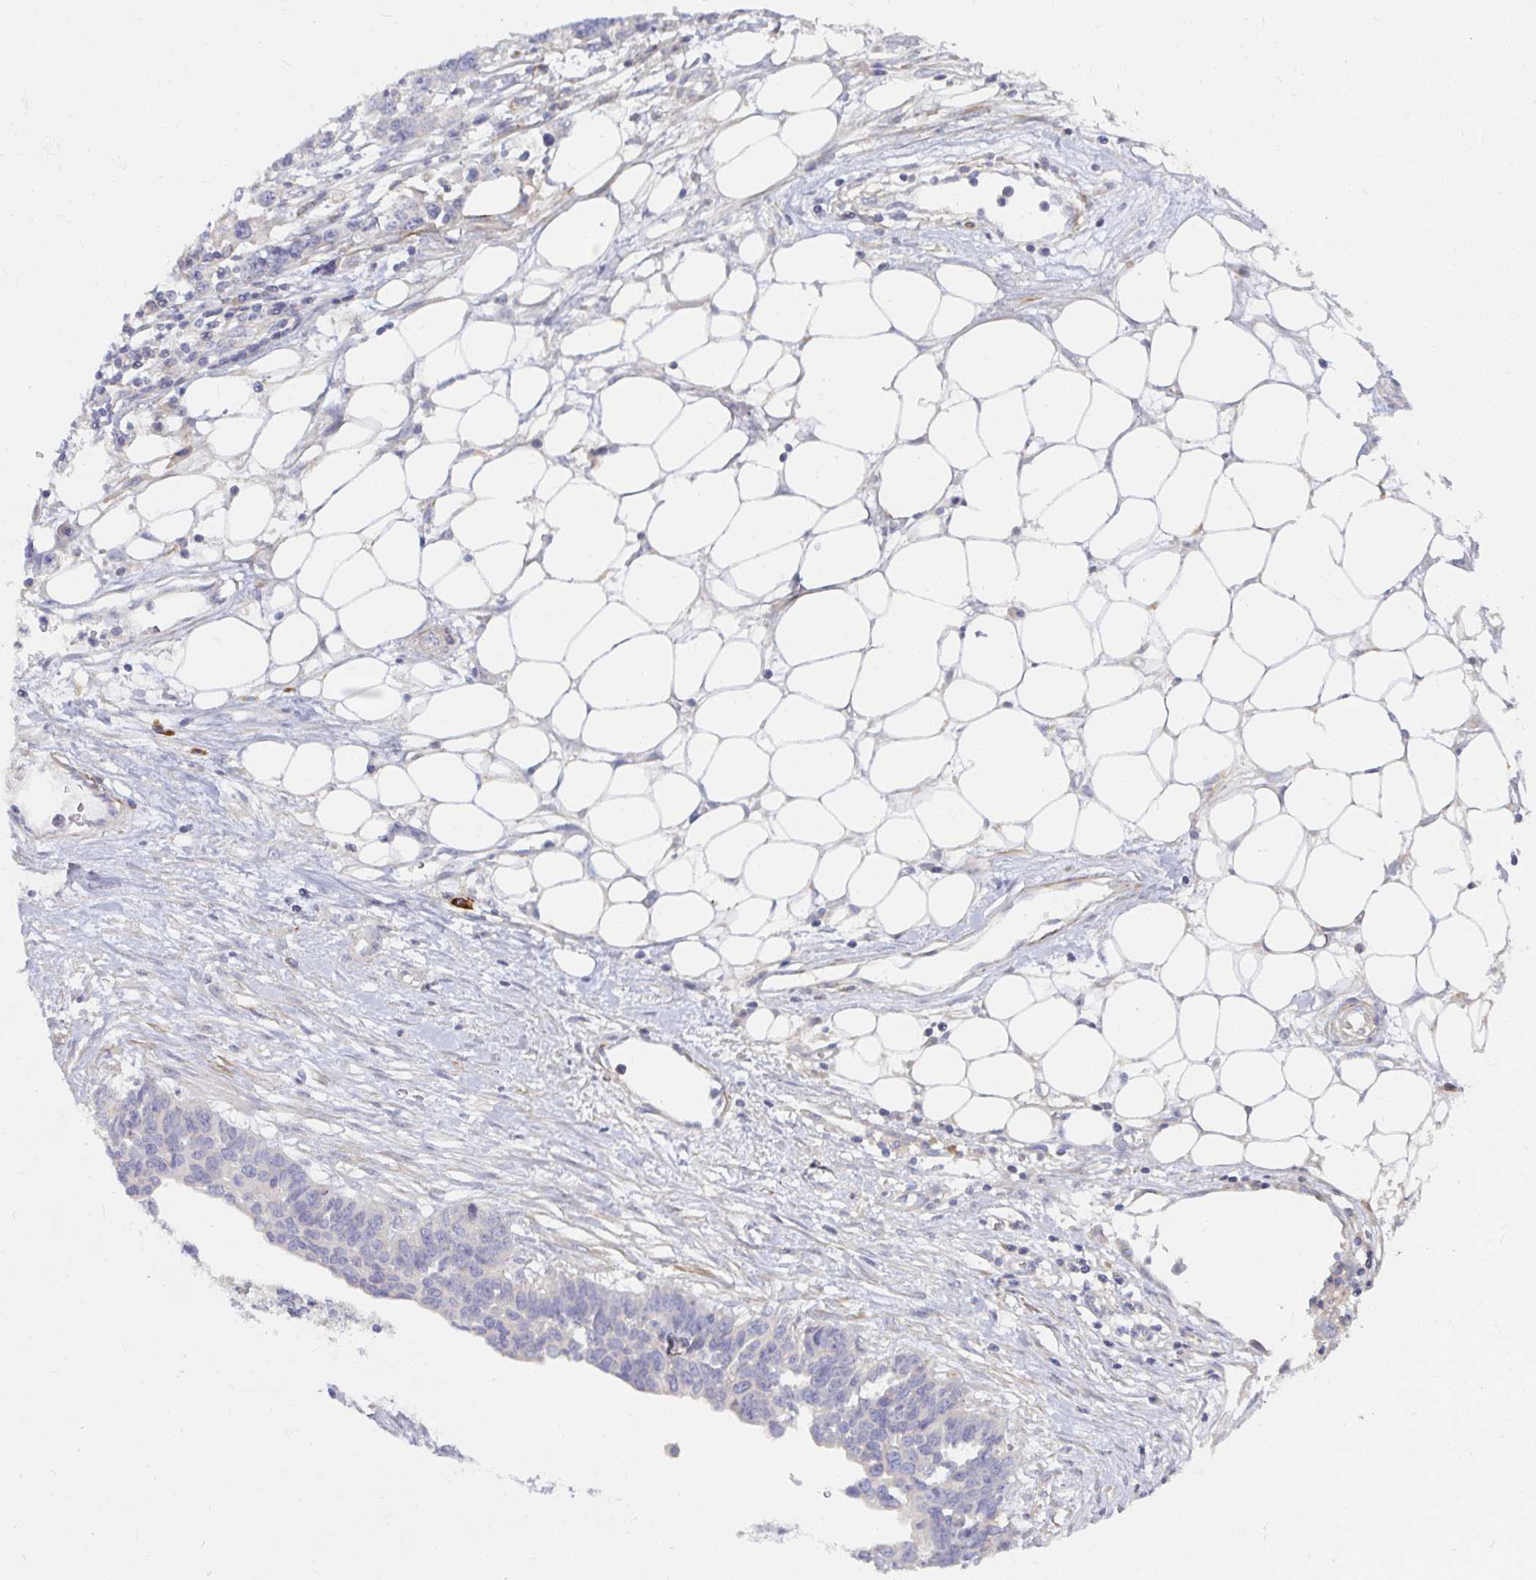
{"staining": {"intensity": "negative", "quantity": "none", "location": "none"}, "tissue": "ovarian cancer", "cell_type": "Tumor cells", "image_type": "cancer", "snomed": [{"axis": "morphology", "description": "Cystadenocarcinoma, serous, NOS"}, {"axis": "topography", "description": "Ovary"}], "caption": "The photomicrograph exhibits no staining of tumor cells in ovarian serous cystadenocarcinoma. (DAB immunohistochemistry, high magnification).", "gene": "SSH2", "patient": {"sex": "female", "age": 76}}